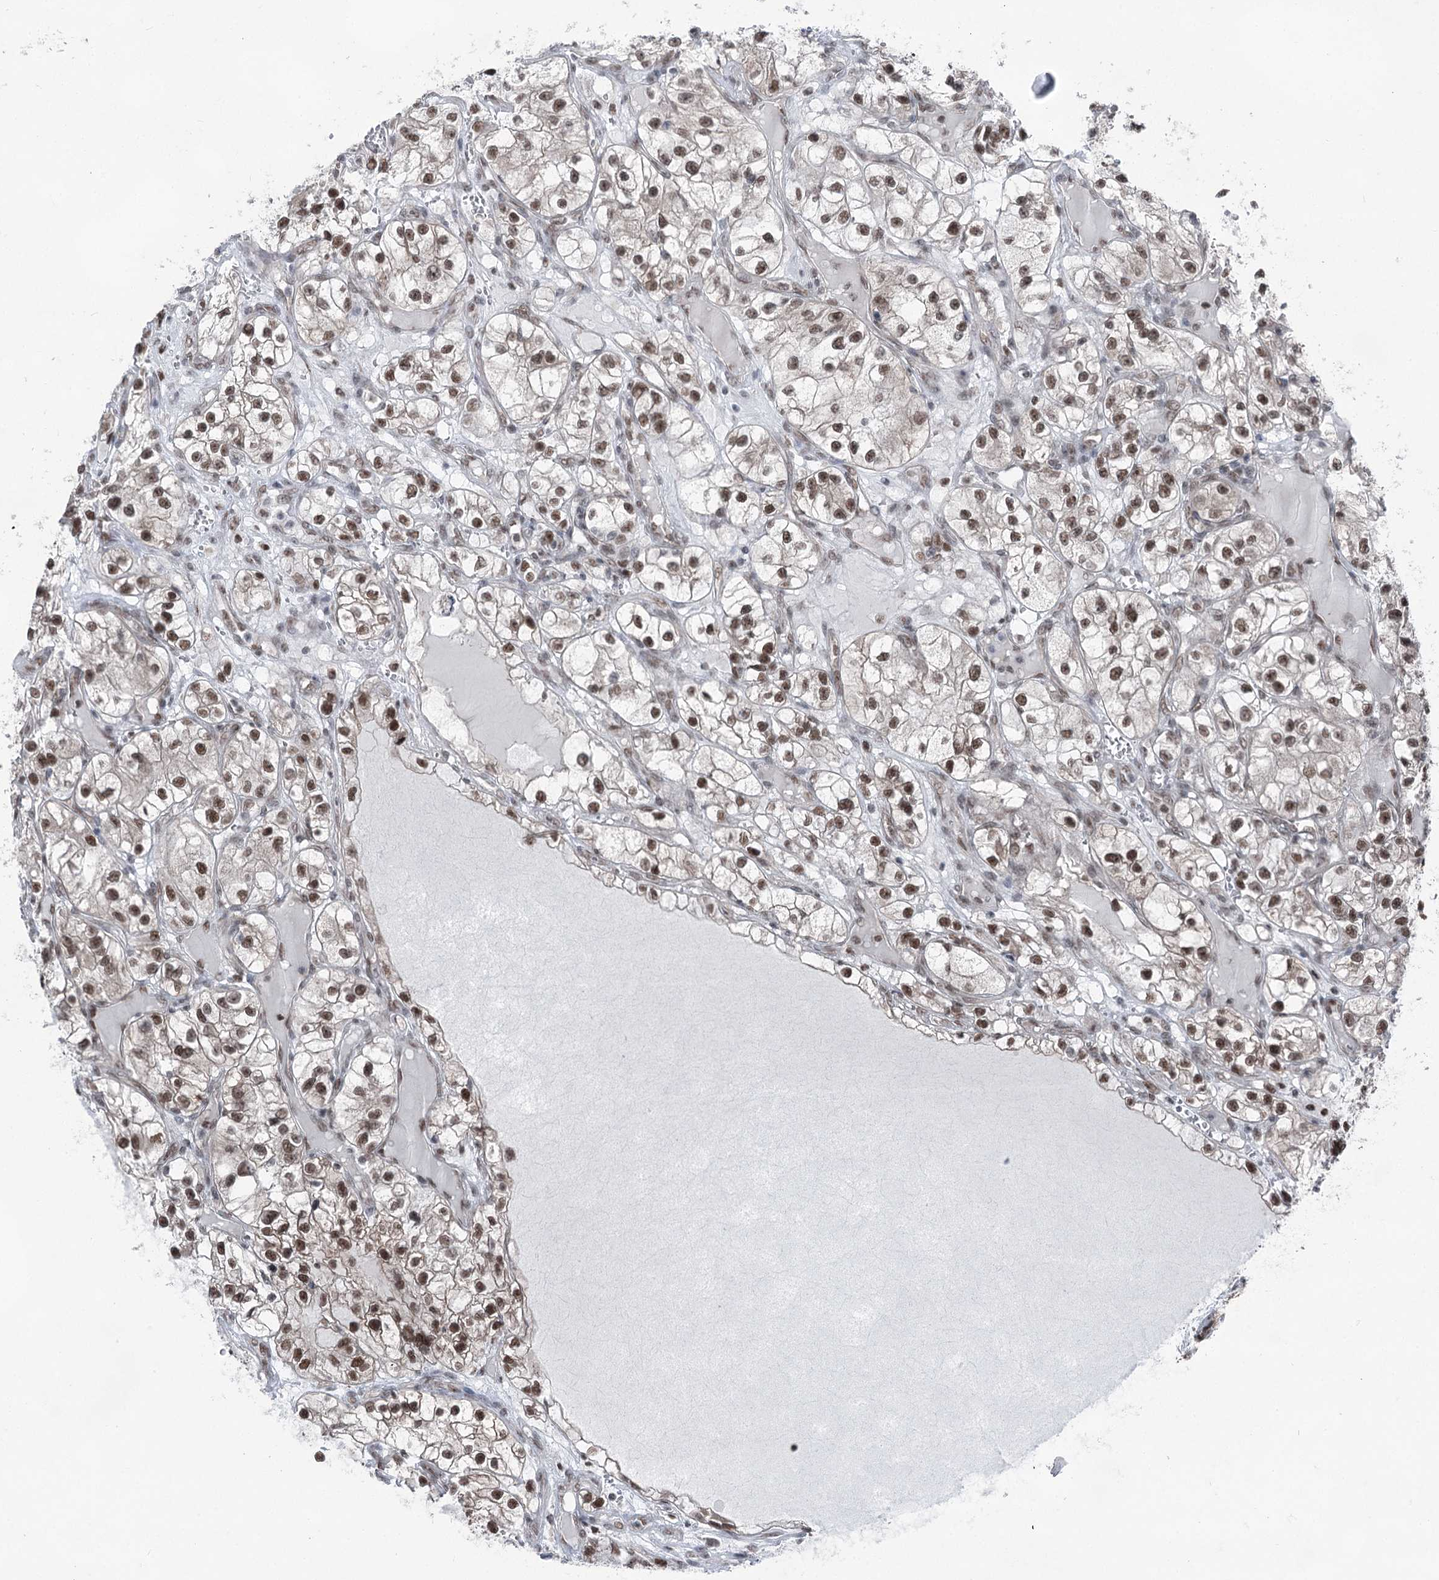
{"staining": {"intensity": "moderate", "quantity": ">75%", "location": "nuclear"}, "tissue": "renal cancer", "cell_type": "Tumor cells", "image_type": "cancer", "snomed": [{"axis": "morphology", "description": "Adenocarcinoma, NOS"}, {"axis": "topography", "description": "Kidney"}], "caption": "An image of renal cancer (adenocarcinoma) stained for a protein reveals moderate nuclear brown staining in tumor cells. The staining was performed using DAB (3,3'-diaminobenzidine) to visualize the protein expression in brown, while the nuclei were stained in blue with hematoxylin (Magnification: 20x).", "gene": "ZCCHC8", "patient": {"sex": "female", "age": 57}}